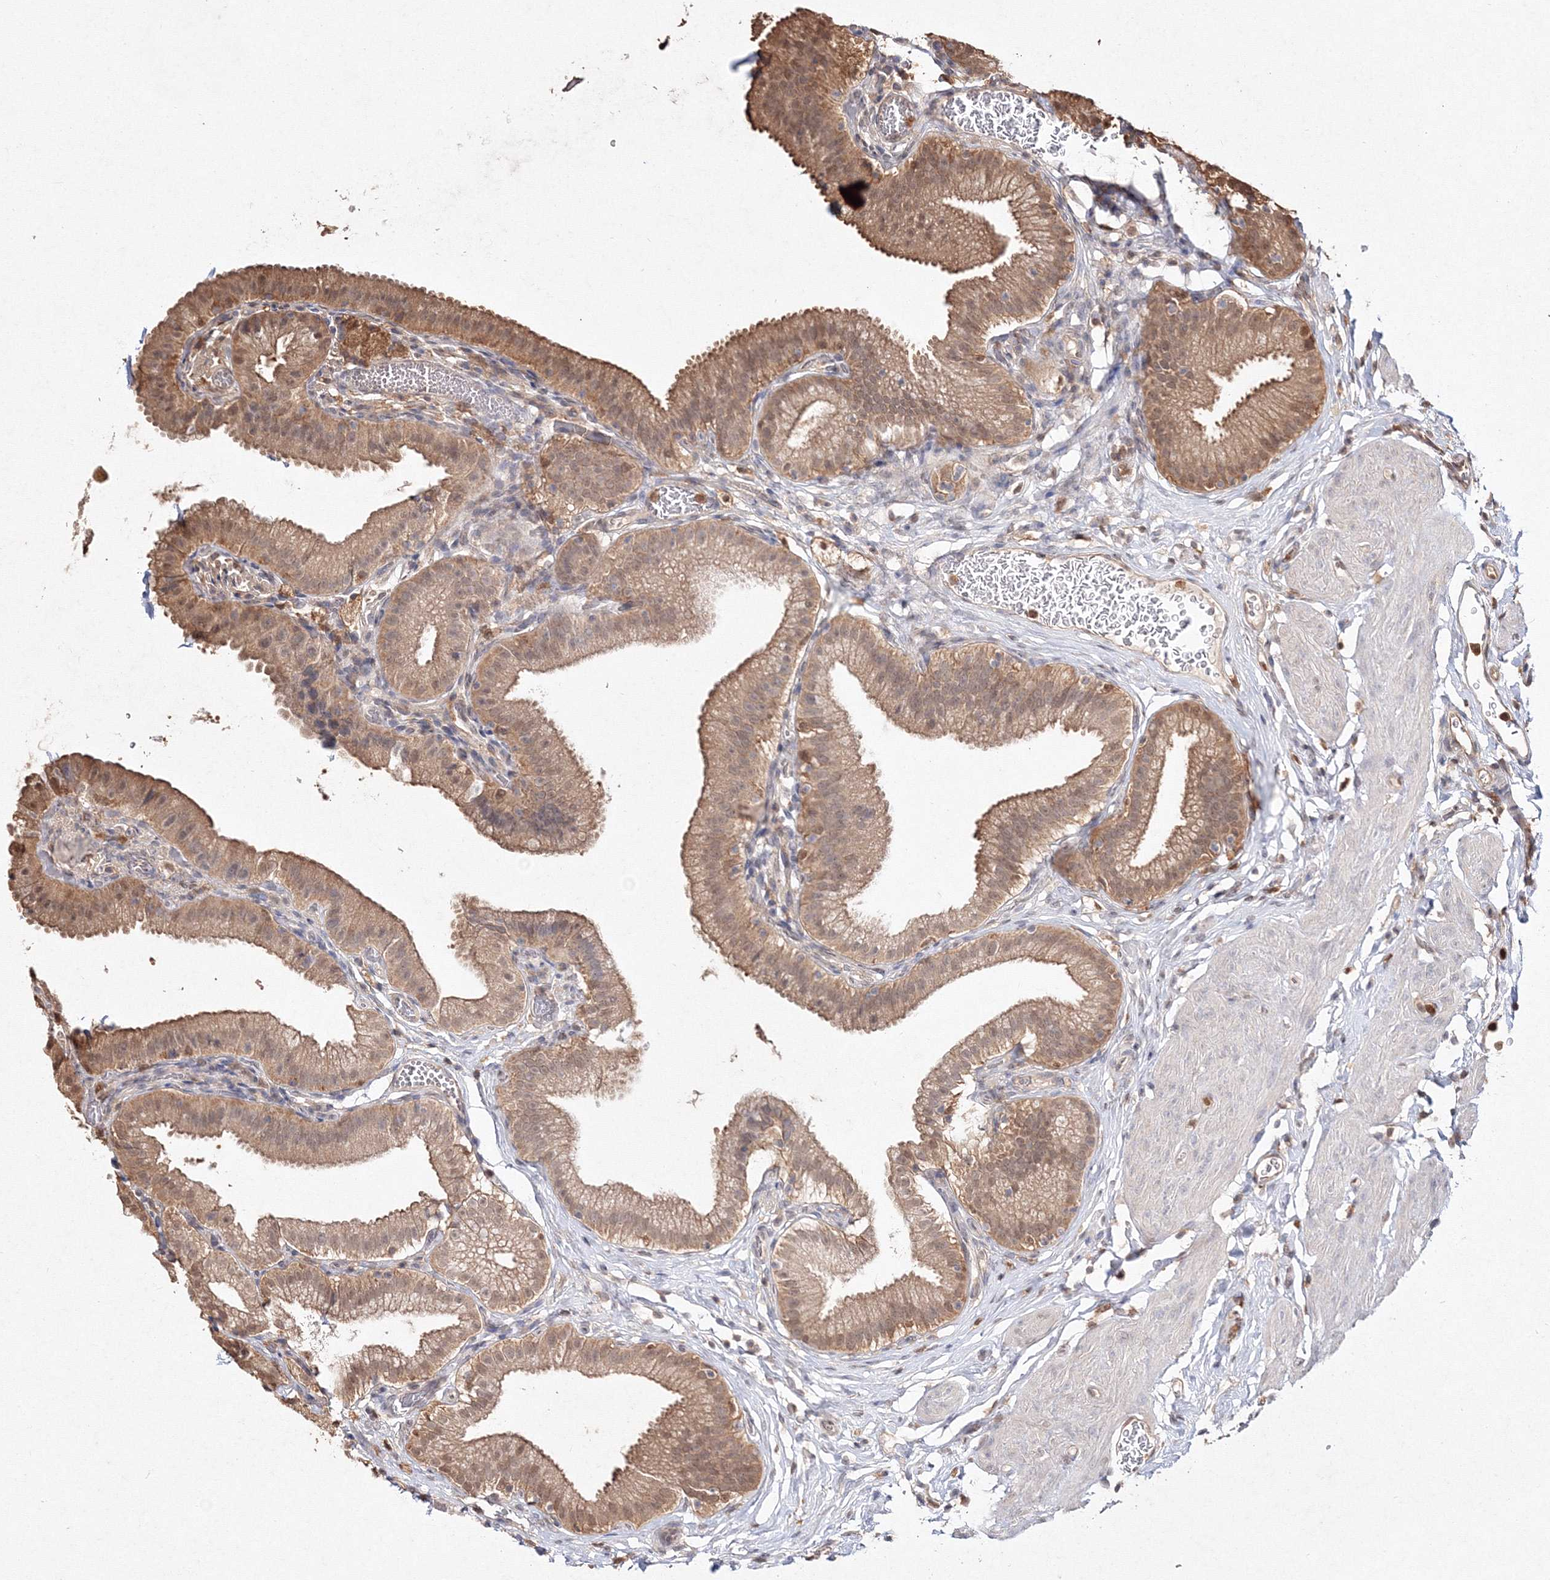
{"staining": {"intensity": "moderate", "quantity": ">75%", "location": "cytoplasmic/membranous,nuclear"}, "tissue": "gallbladder", "cell_type": "Glandular cells", "image_type": "normal", "snomed": [{"axis": "morphology", "description": "Normal tissue, NOS"}, {"axis": "topography", "description": "Gallbladder"}], "caption": "Brown immunohistochemical staining in normal gallbladder demonstrates moderate cytoplasmic/membranous,nuclear positivity in about >75% of glandular cells.", "gene": "S100A11", "patient": {"sex": "male", "age": 54}}